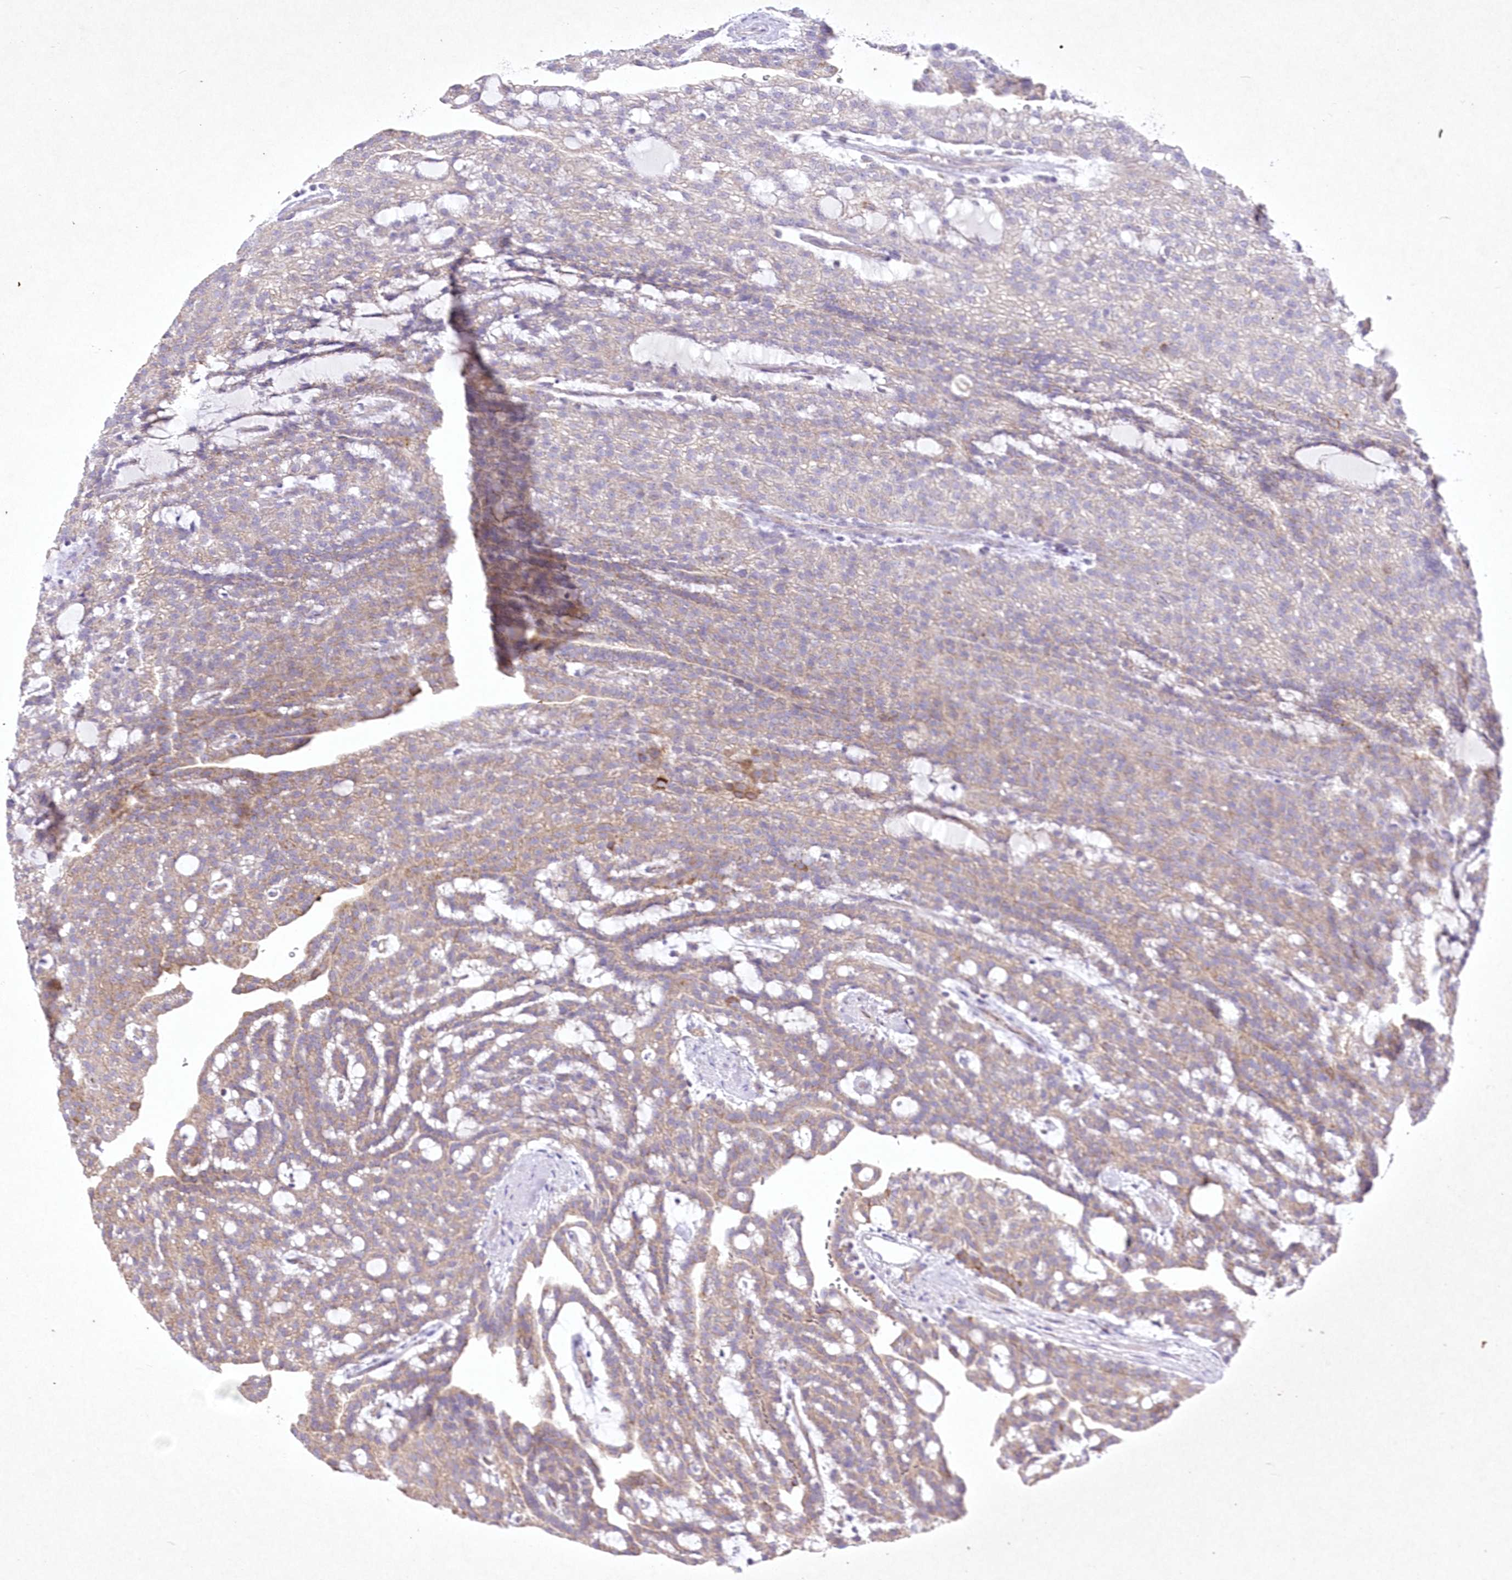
{"staining": {"intensity": "weak", "quantity": "<25%", "location": "cytoplasmic/membranous"}, "tissue": "renal cancer", "cell_type": "Tumor cells", "image_type": "cancer", "snomed": [{"axis": "morphology", "description": "Adenocarcinoma, NOS"}, {"axis": "topography", "description": "Kidney"}], "caption": "Immunohistochemical staining of adenocarcinoma (renal) demonstrates no significant expression in tumor cells.", "gene": "ITSN2", "patient": {"sex": "male", "age": 63}}